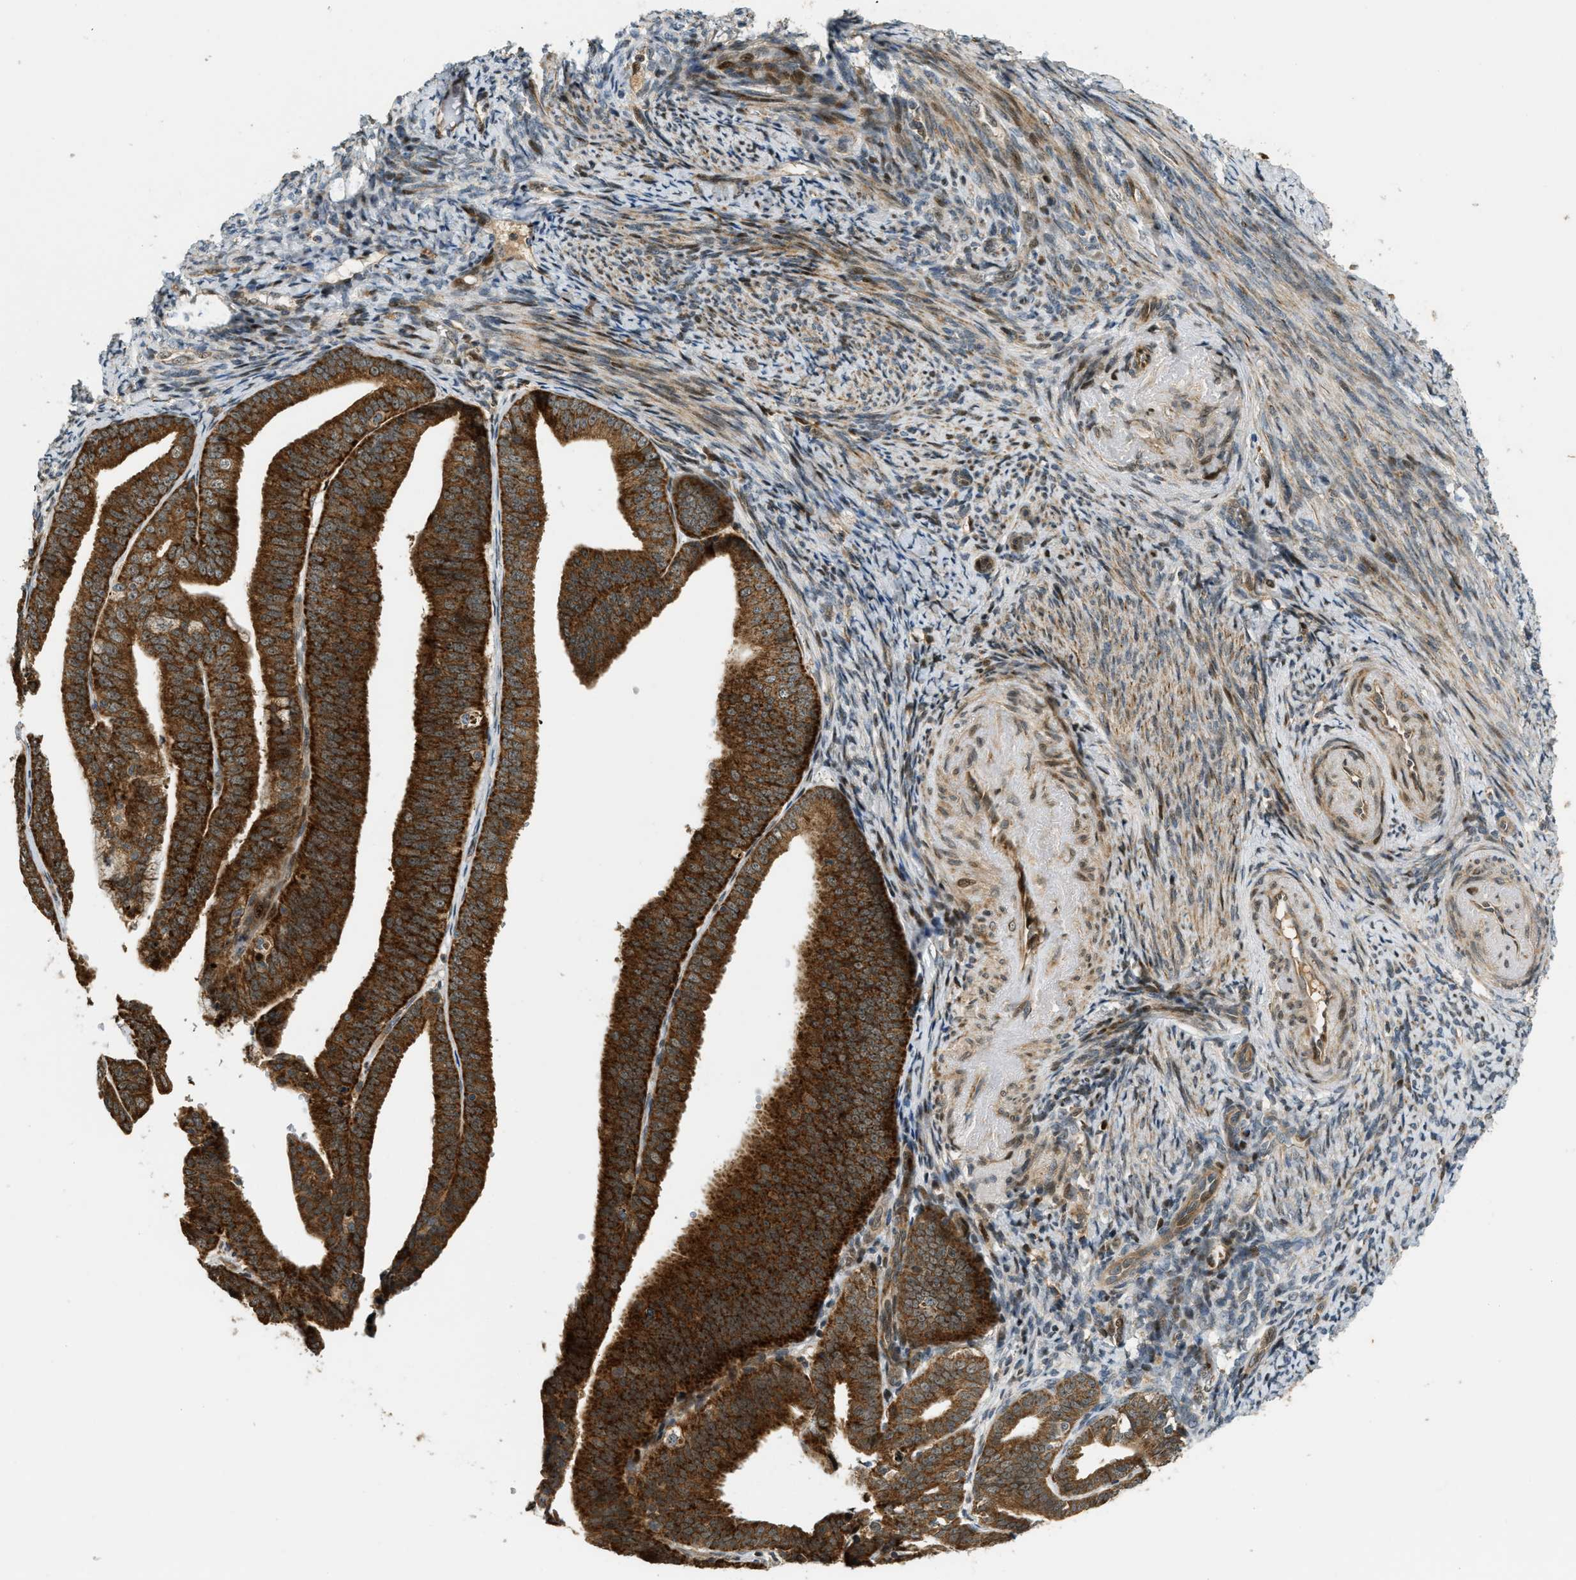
{"staining": {"intensity": "strong", "quantity": ">75%", "location": "cytoplasmic/membranous"}, "tissue": "endometrial cancer", "cell_type": "Tumor cells", "image_type": "cancer", "snomed": [{"axis": "morphology", "description": "Adenocarcinoma, NOS"}, {"axis": "topography", "description": "Endometrium"}], "caption": "An image showing strong cytoplasmic/membranous staining in about >75% of tumor cells in endometrial cancer (adenocarcinoma), as visualized by brown immunohistochemical staining.", "gene": "TRAPPC14", "patient": {"sex": "female", "age": 63}}